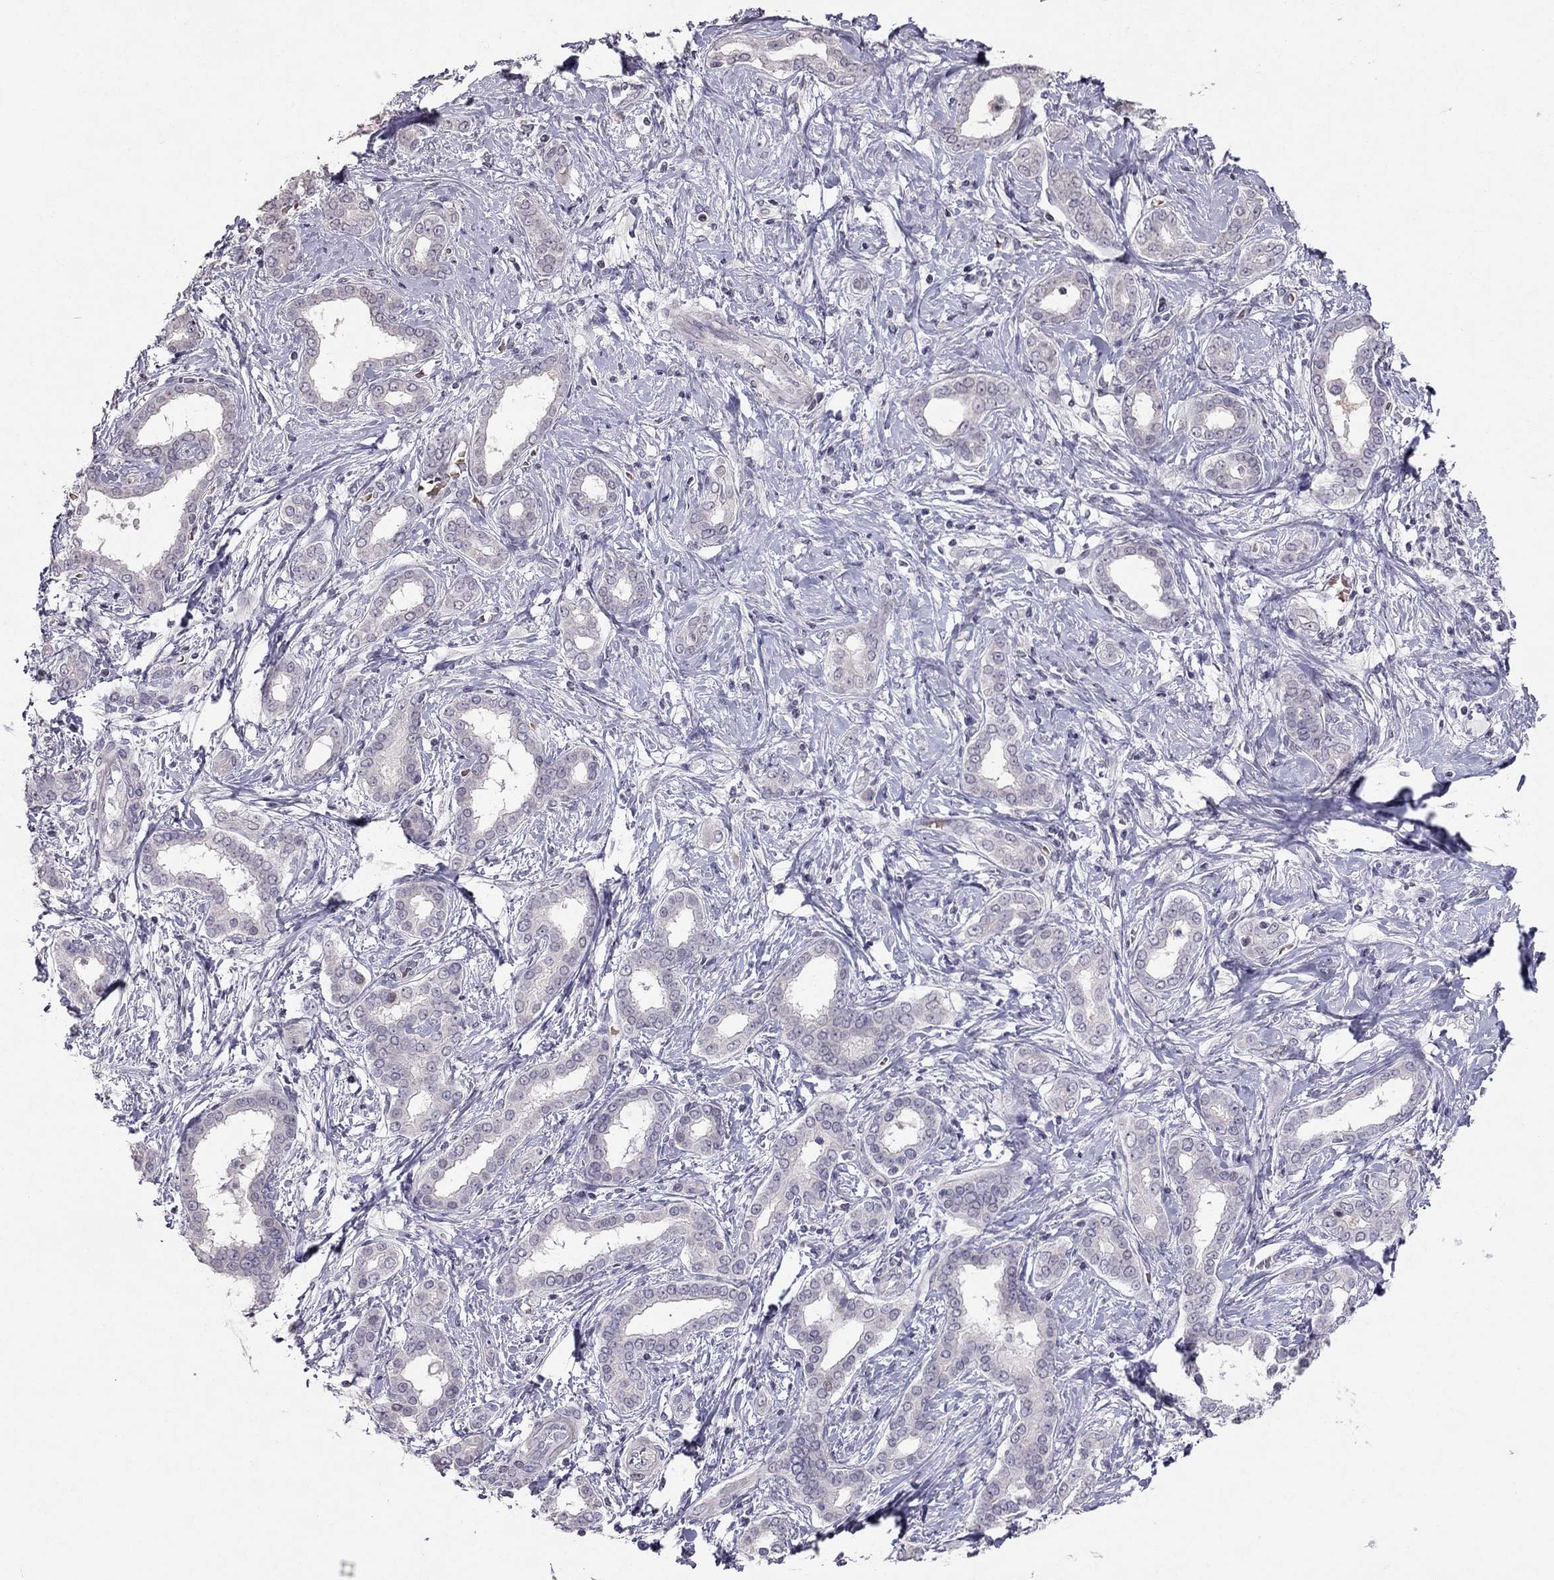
{"staining": {"intensity": "negative", "quantity": "none", "location": "none"}, "tissue": "liver cancer", "cell_type": "Tumor cells", "image_type": "cancer", "snomed": [{"axis": "morphology", "description": "Cholangiocarcinoma"}, {"axis": "topography", "description": "Liver"}], "caption": "This is an IHC micrograph of liver cancer. There is no staining in tumor cells.", "gene": "TSHB", "patient": {"sex": "female", "age": 47}}